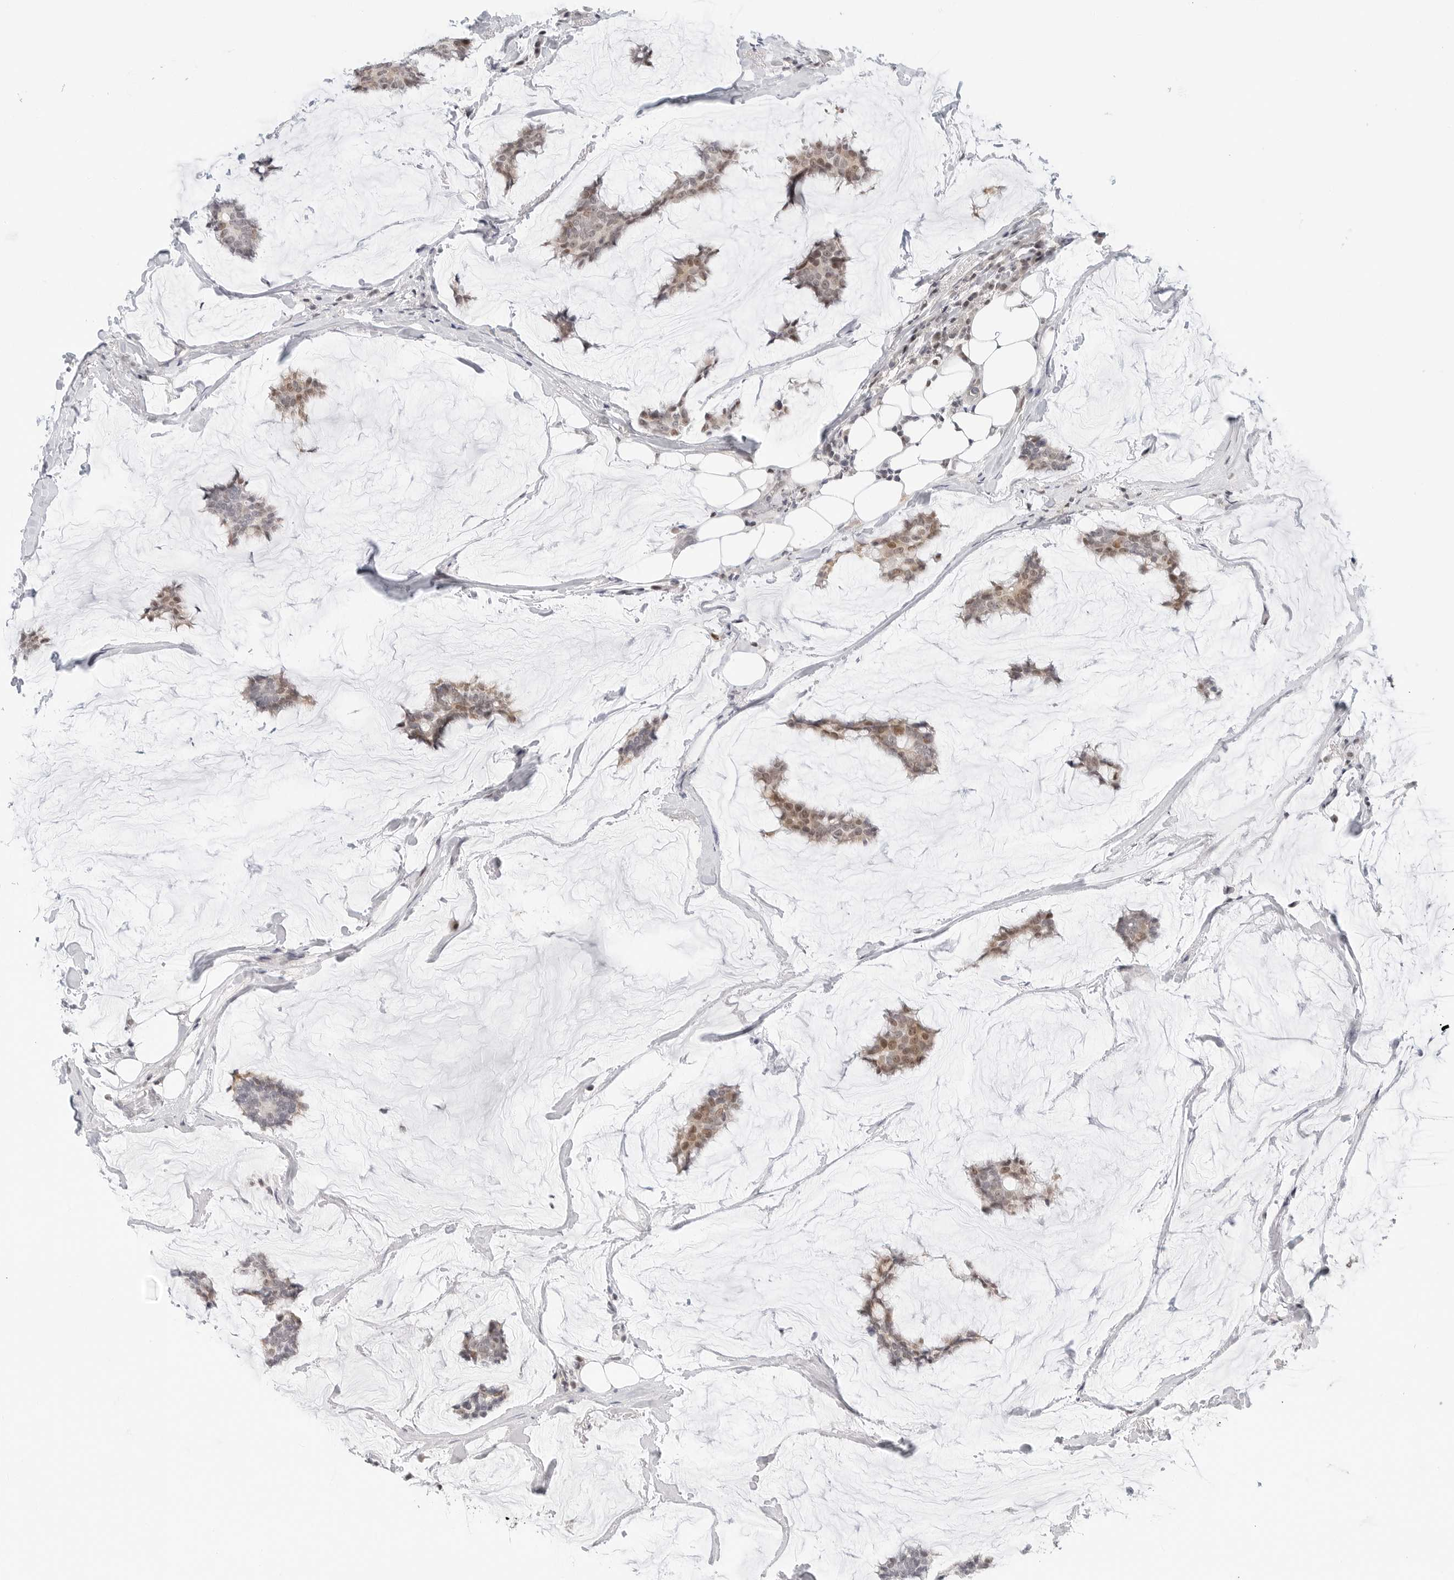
{"staining": {"intensity": "moderate", "quantity": ">75%", "location": "nuclear"}, "tissue": "breast cancer", "cell_type": "Tumor cells", "image_type": "cancer", "snomed": [{"axis": "morphology", "description": "Duct carcinoma"}, {"axis": "topography", "description": "Breast"}], "caption": "An immunohistochemistry (IHC) histopathology image of tumor tissue is shown. Protein staining in brown highlights moderate nuclear positivity in invasive ductal carcinoma (breast) within tumor cells. (brown staining indicates protein expression, while blue staining denotes nuclei).", "gene": "TSEN2", "patient": {"sex": "female", "age": 93}}